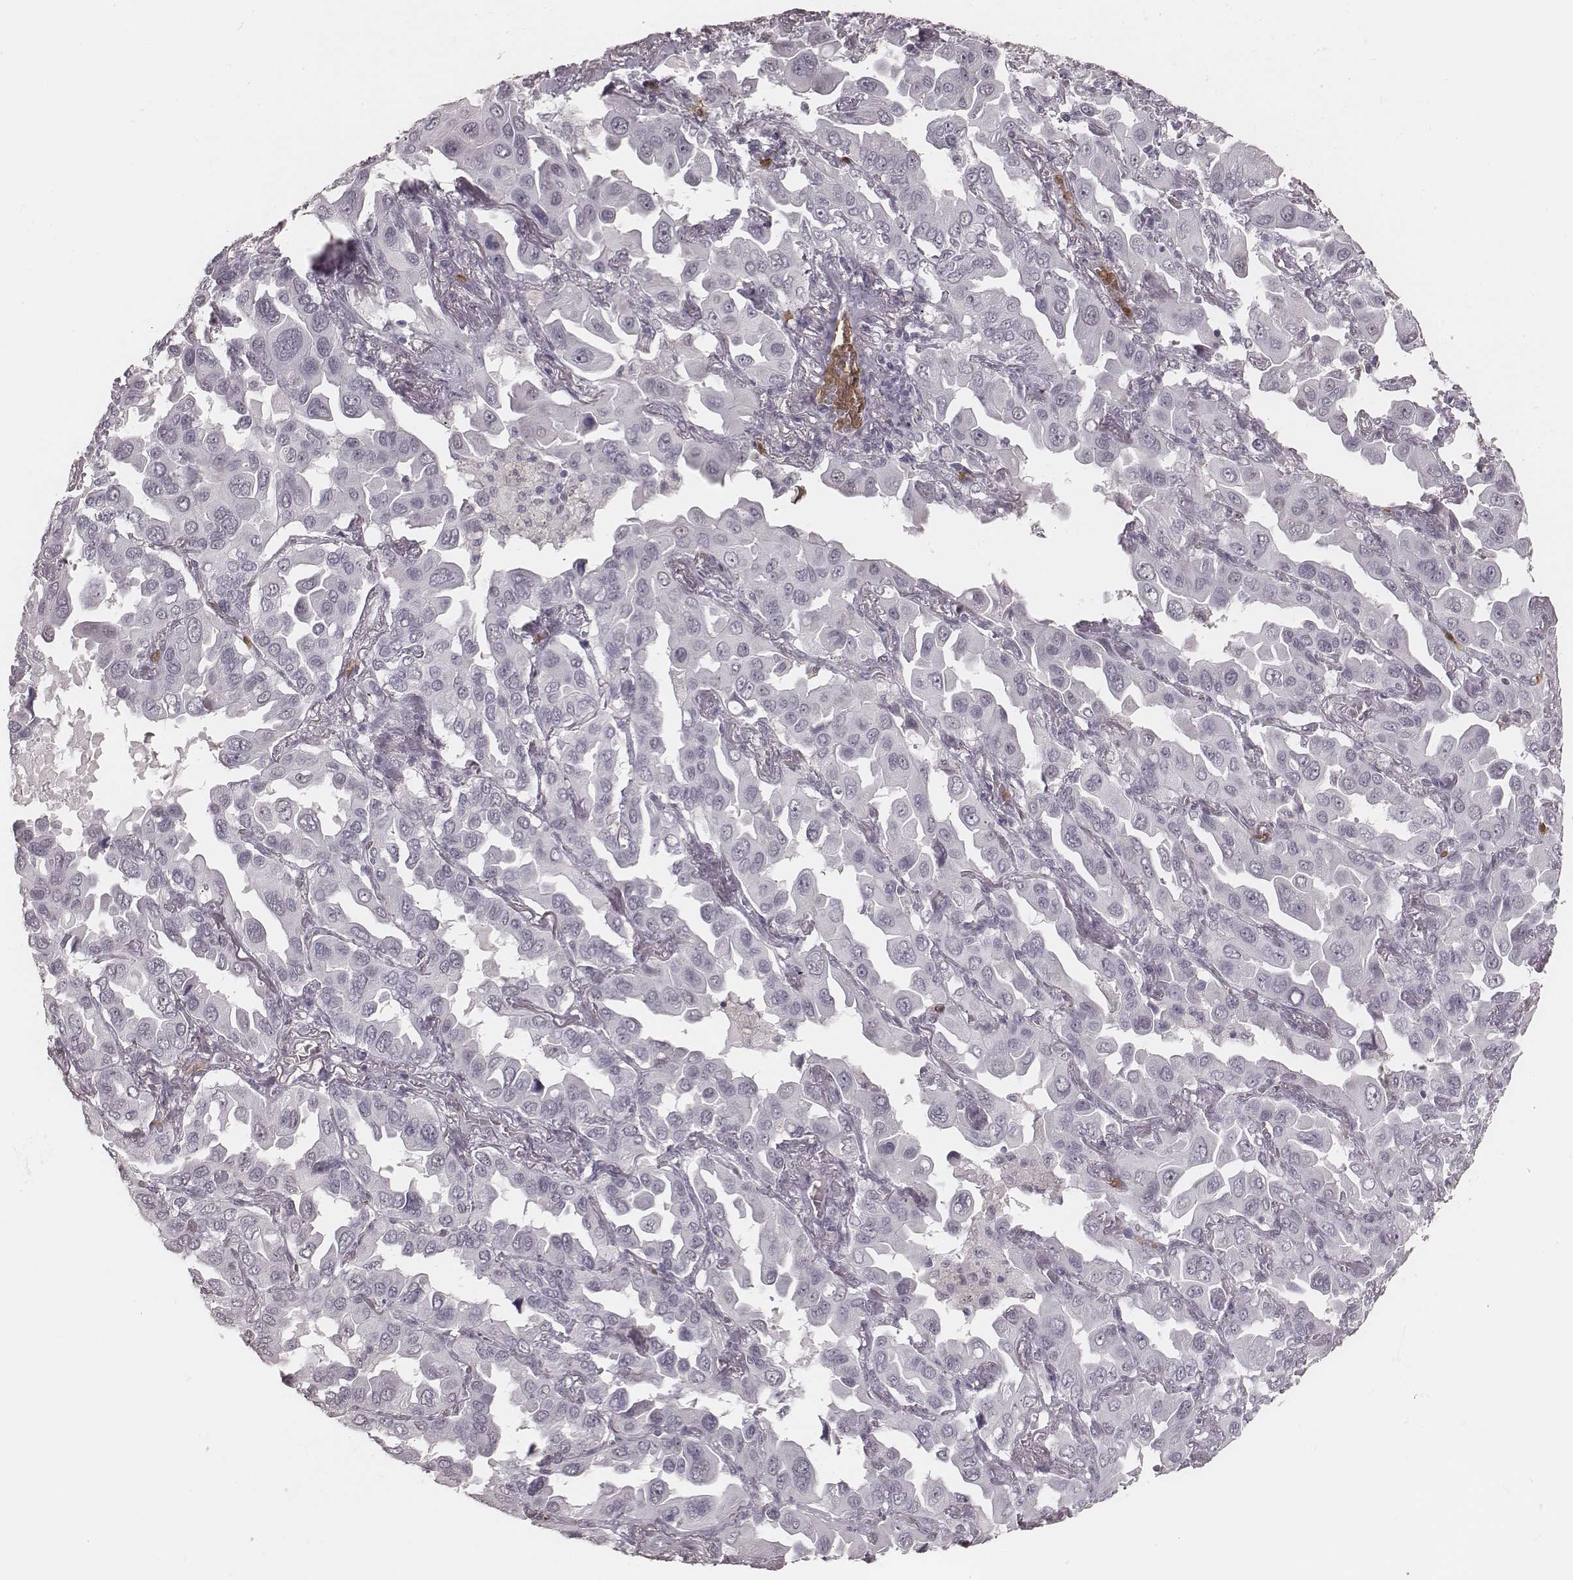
{"staining": {"intensity": "negative", "quantity": "none", "location": "none"}, "tissue": "lung cancer", "cell_type": "Tumor cells", "image_type": "cancer", "snomed": [{"axis": "morphology", "description": "Adenocarcinoma, NOS"}, {"axis": "topography", "description": "Lung"}], "caption": "DAB immunohistochemical staining of human lung adenocarcinoma shows no significant positivity in tumor cells.", "gene": "KITLG", "patient": {"sex": "male", "age": 64}}